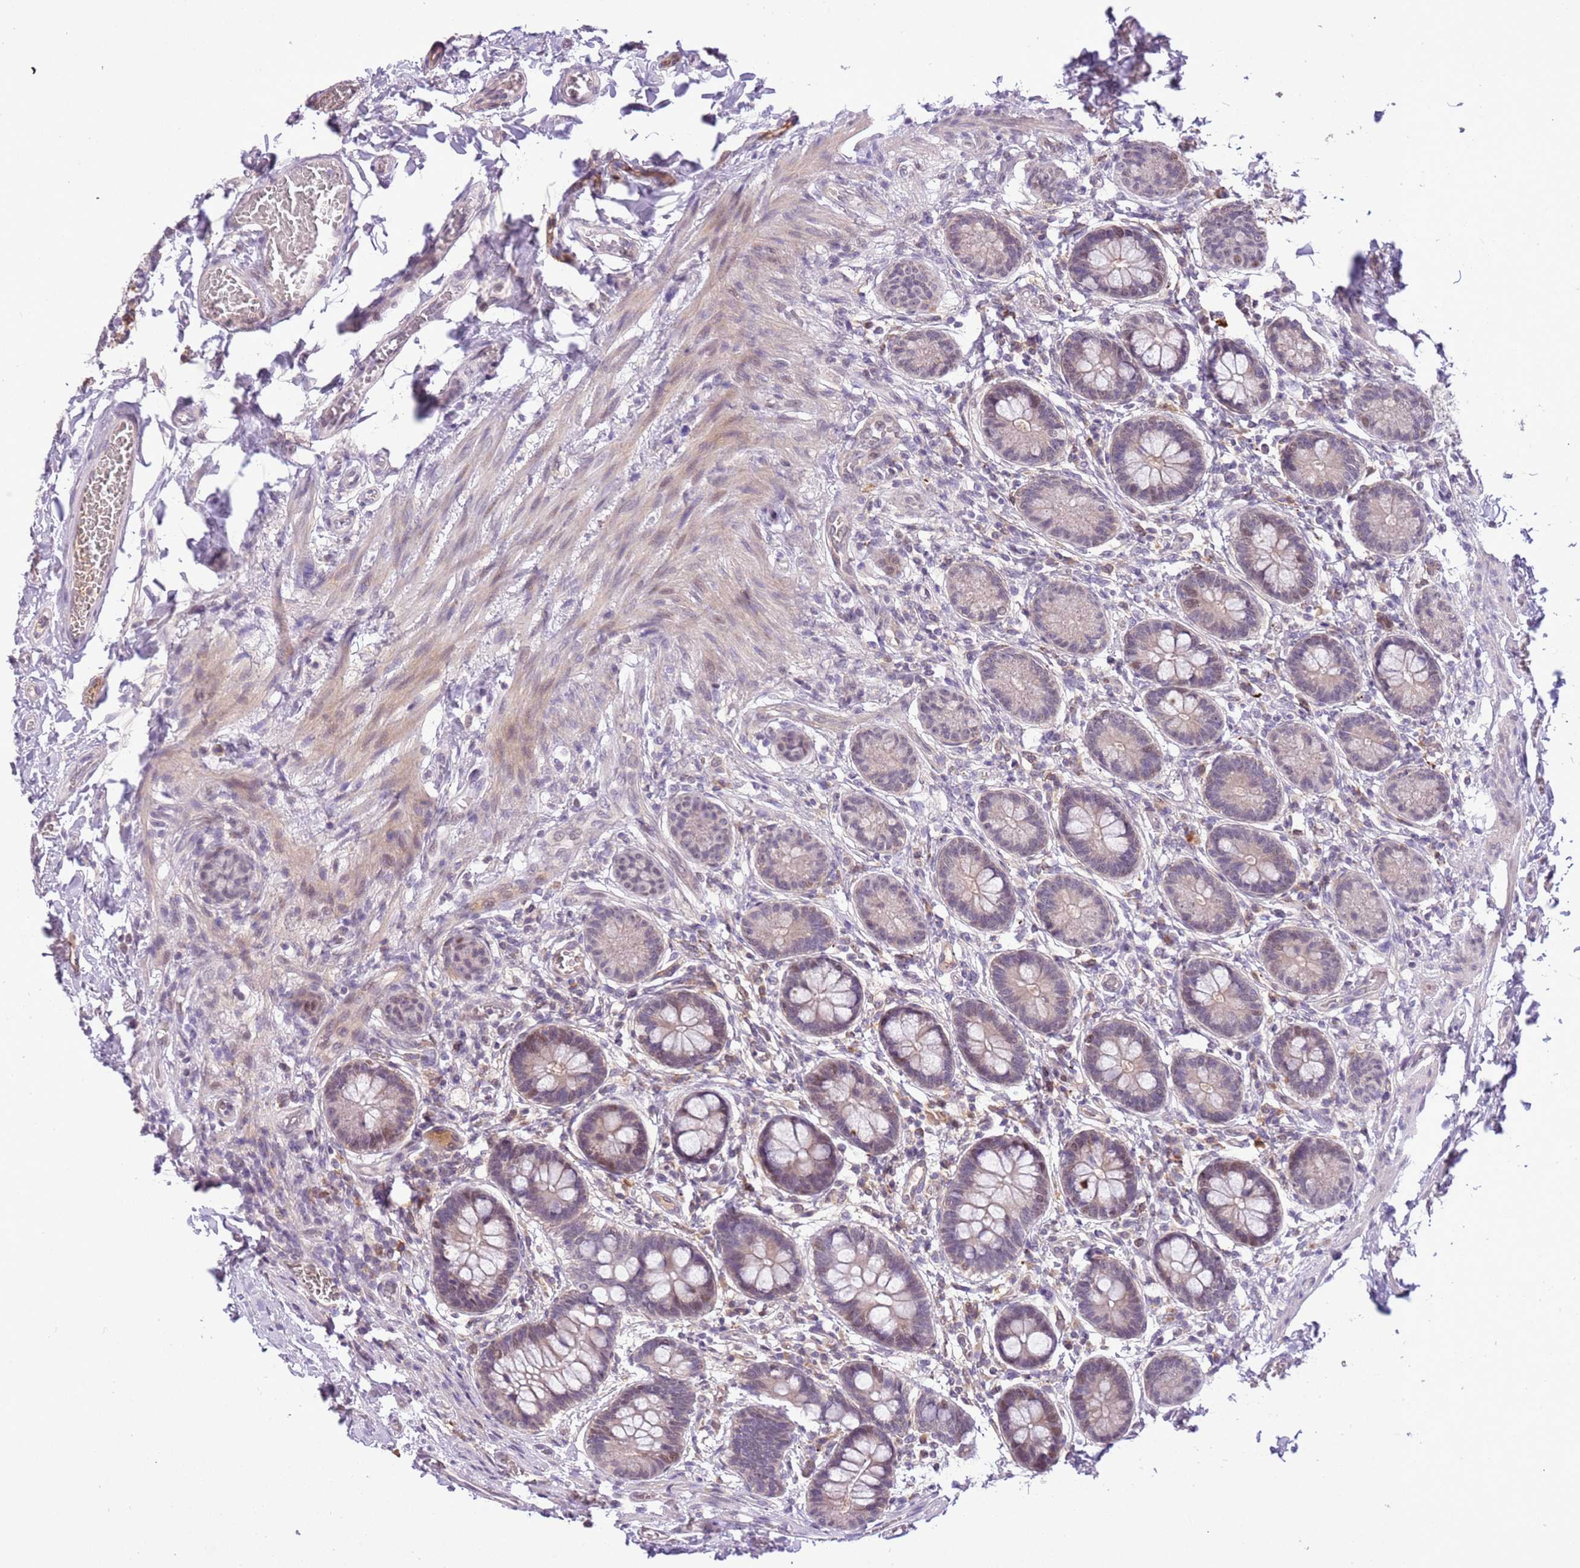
{"staining": {"intensity": "weak", "quantity": "25%-75%", "location": "cytoplasmic/membranous,nuclear"}, "tissue": "small intestine", "cell_type": "Glandular cells", "image_type": "normal", "snomed": [{"axis": "morphology", "description": "Normal tissue, NOS"}, {"axis": "topography", "description": "Small intestine"}], "caption": "Glandular cells demonstrate low levels of weak cytoplasmic/membranous,nuclear staining in about 25%-75% of cells in unremarkable human small intestine. (brown staining indicates protein expression, while blue staining denotes nuclei).", "gene": "MAGEF1", "patient": {"sex": "male", "age": 52}}